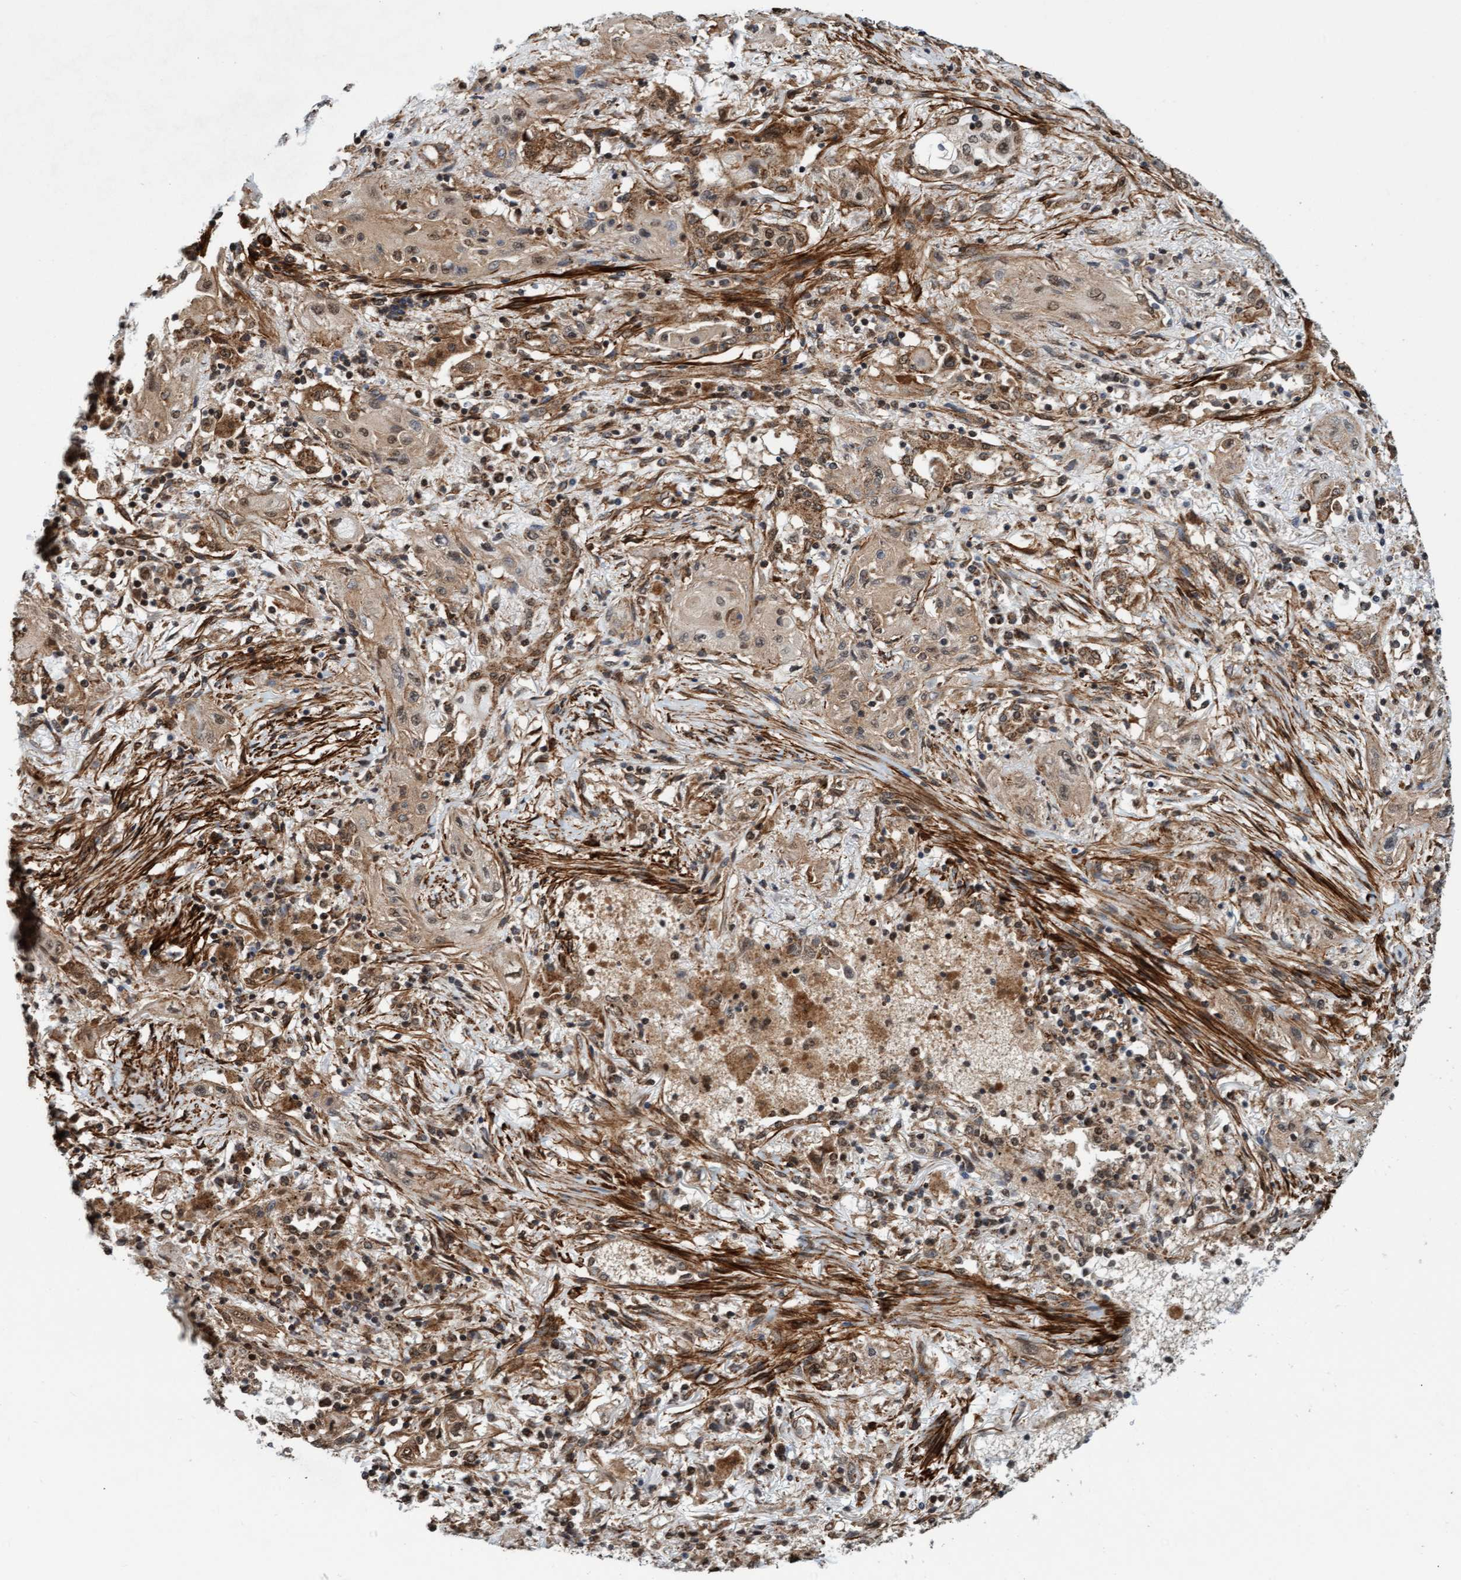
{"staining": {"intensity": "moderate", "quantity": ">75%", "location": "cytoplasmic/membranous,nuclear"}, "tissue": "lung cancer", "cell_type": "Tumor cells", "image_type": "cancer", "snomed": [{"axis": "morphology", "description": "Squamous cell carcinoma, NOS"}, {"axis": "topography", "description": "Lung"}], "caption": "Lung squamous cell carcinoma was stained to show a protein in brown. There is medium levels of moderate cytoplasmic/membranous and nuclear expression in about >75% of tumor cells. (IHC, brightfield microscopy, high magnification).", "gene": "STXBP4", "patient": {"sex": "female", "age": 47}}